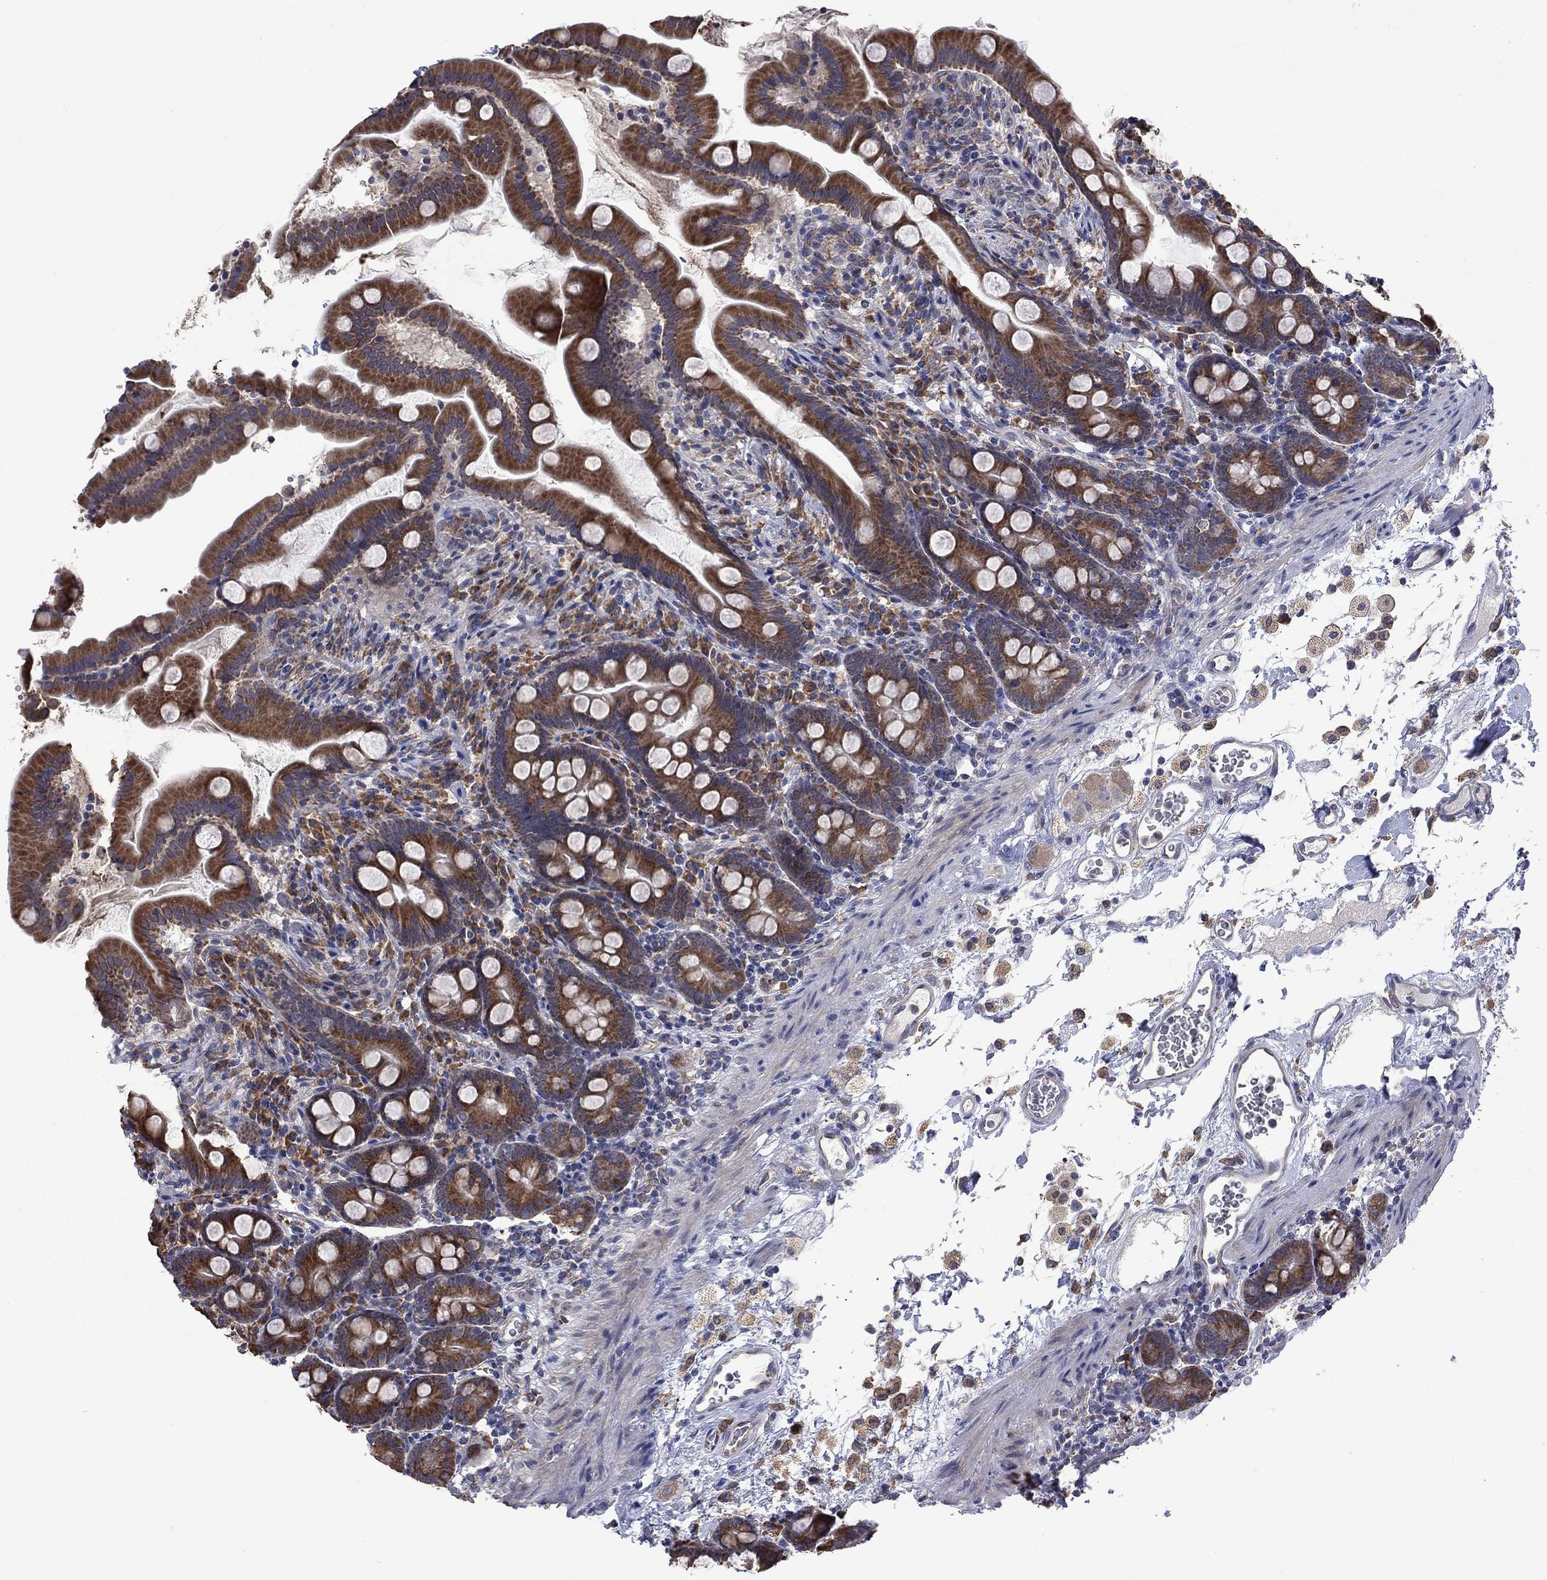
{"staining": {"intensity": "strong", "quantity": ">75%", "location": "cytoplasmic/membranous"}, "tissue": "small intestine", "cell_type": "Glandular cells", "image_type": "normal", "snomed": [{"axis": "morphology", "description": "Normal tissue, NOS"}, {"axis": "topography", "description": "Small intestine"}], "caption": "DAB (3,3'-diaminobenzidine) immunohistochemical staining of benign small intestine exhibits strong cytoplasmic/membranous protein staining in approximately >75% of glandular cells.", "gene": "FURIN", "patient": {"sex": "female", "age": 44}}